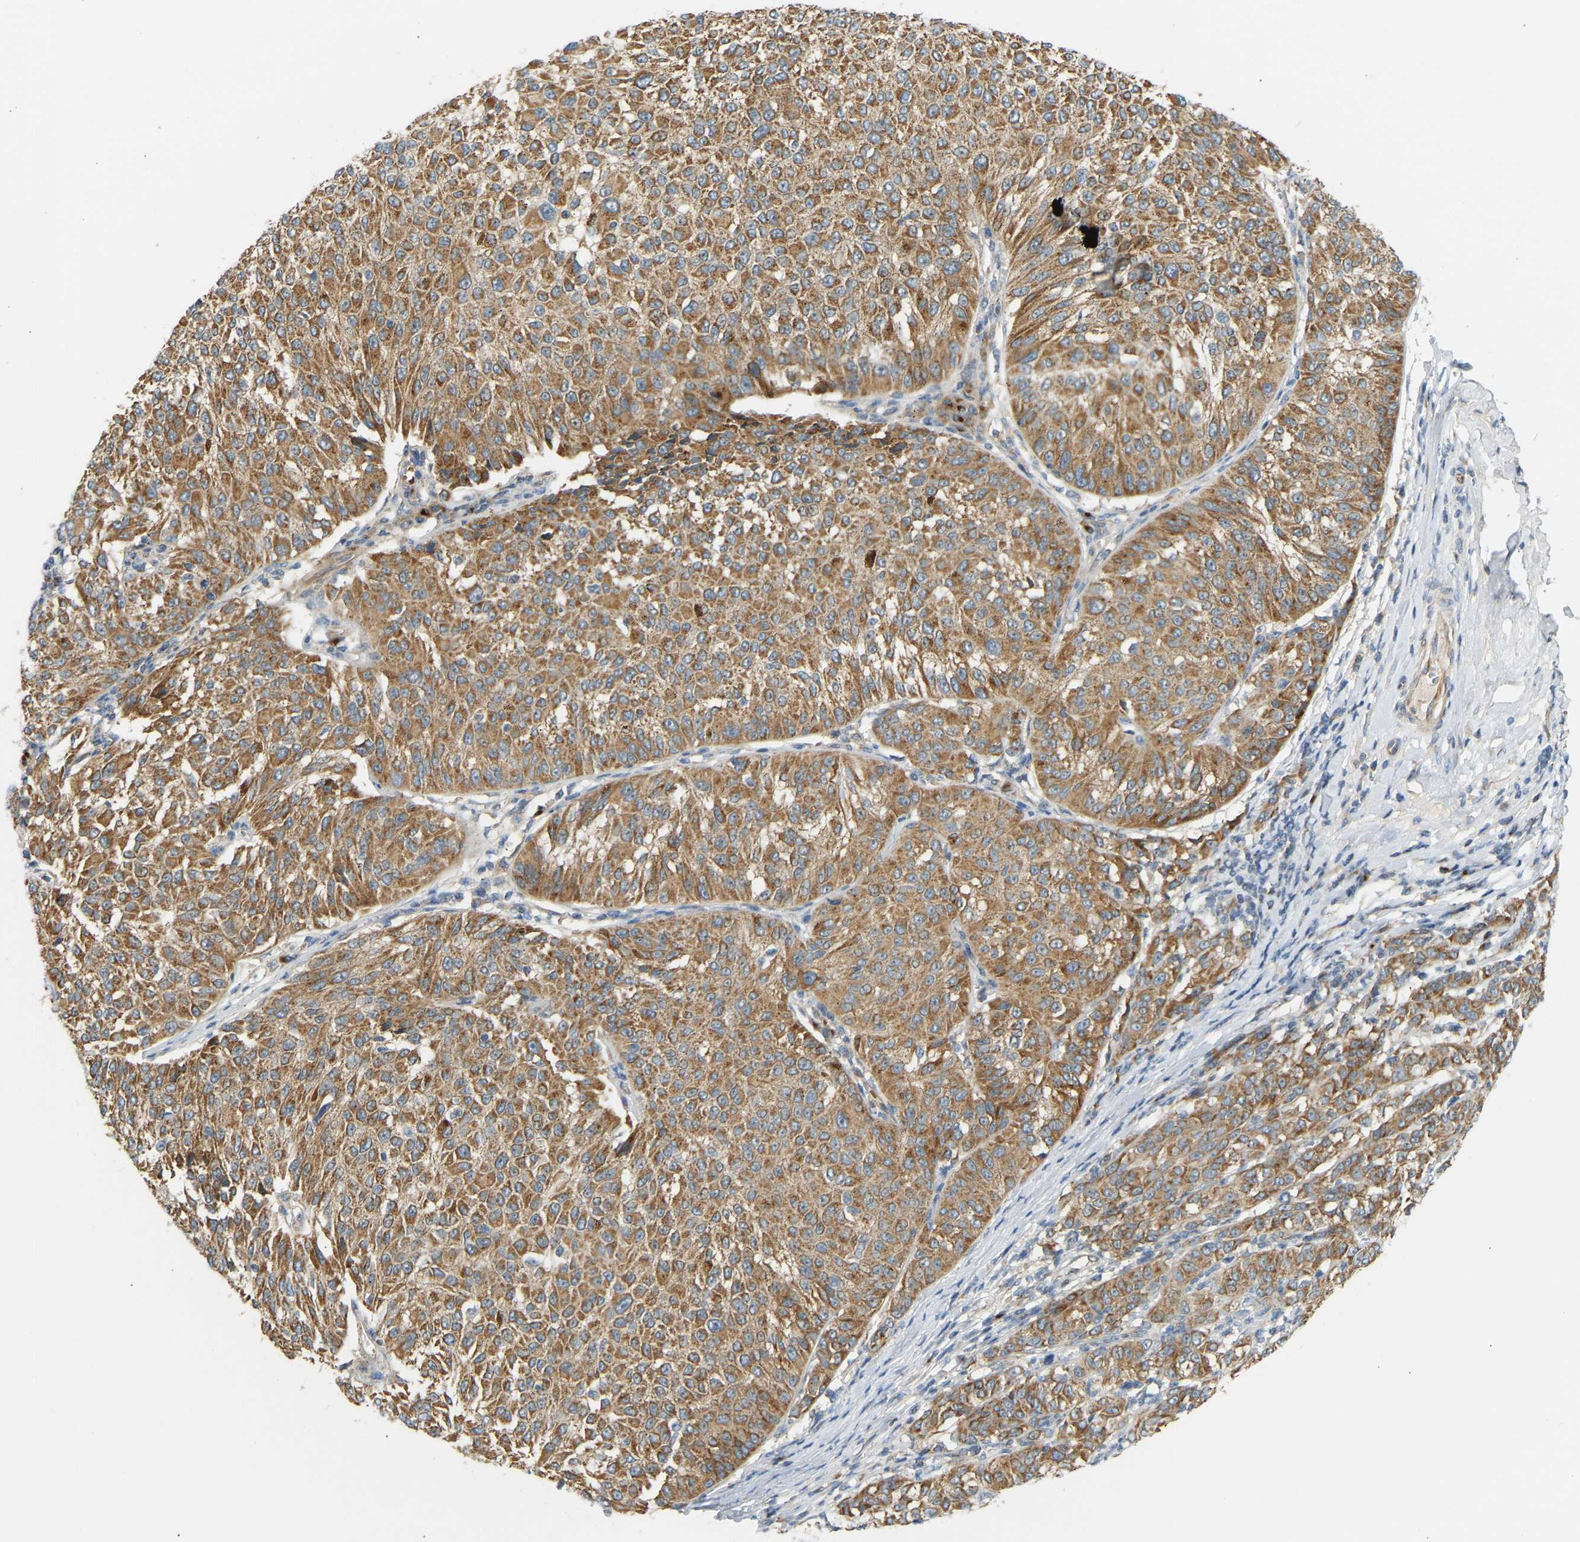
{"staining": {"intensity": "moderate", "quantity": ">75%", "location": "cytoplasmic/membranous"}, "tissue": "melanoma", "cell_type": "Tumor cells", "image_type": "cancer", "snomed": [{"axis": "morphology", "description": "Malignant melanoma, NOS"}, {"axis": "topography", "description": "Skin"}], "caption": "Protein expression analysis of human malignant melanoma reveals moderate cytoplasmic/membranous positivity in approximately >75% of tumor cells. (IHC, brightfield microscopy, high magnification).", "gene": "YIPF2", "patient": {"sex": "female", "age": 72}}